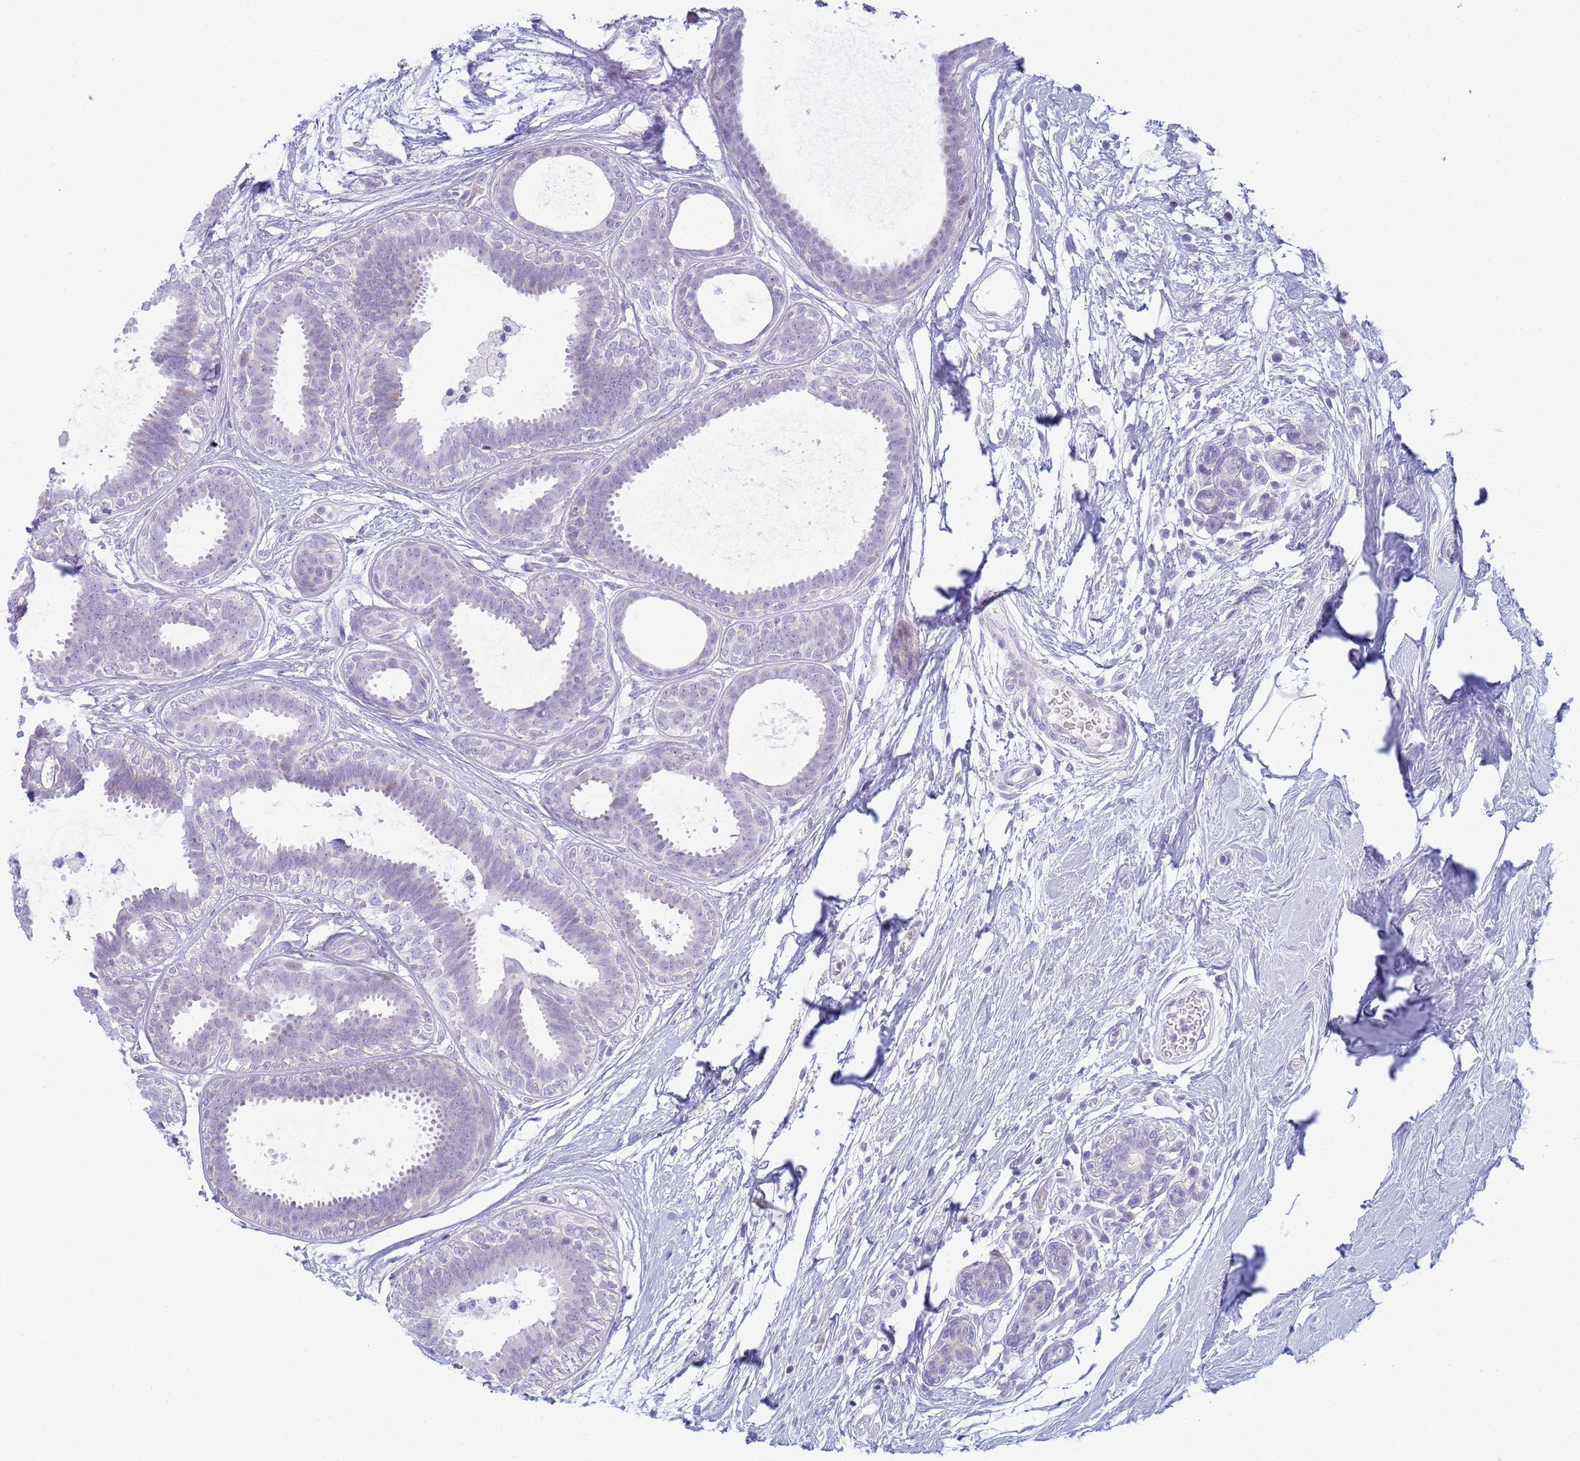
{"staining": {"intensity": "negative", "quantity": "none", "location": "none"}, "tissue": "breast cancer", "cell_type": "Tumor cells", "image_type": "cancer", "snomed": [{"axis": "morphology", "description": "Lobular carcinoma"}, {"axis": "topography", "description": "Breast"}], "caption": "This is a micrograph of IHC staining of lobular carcinoma (breast), which shows no positivity in tumor cells.", "gene": "SNX20", "patient": {"sex": "female", "age": 58}}